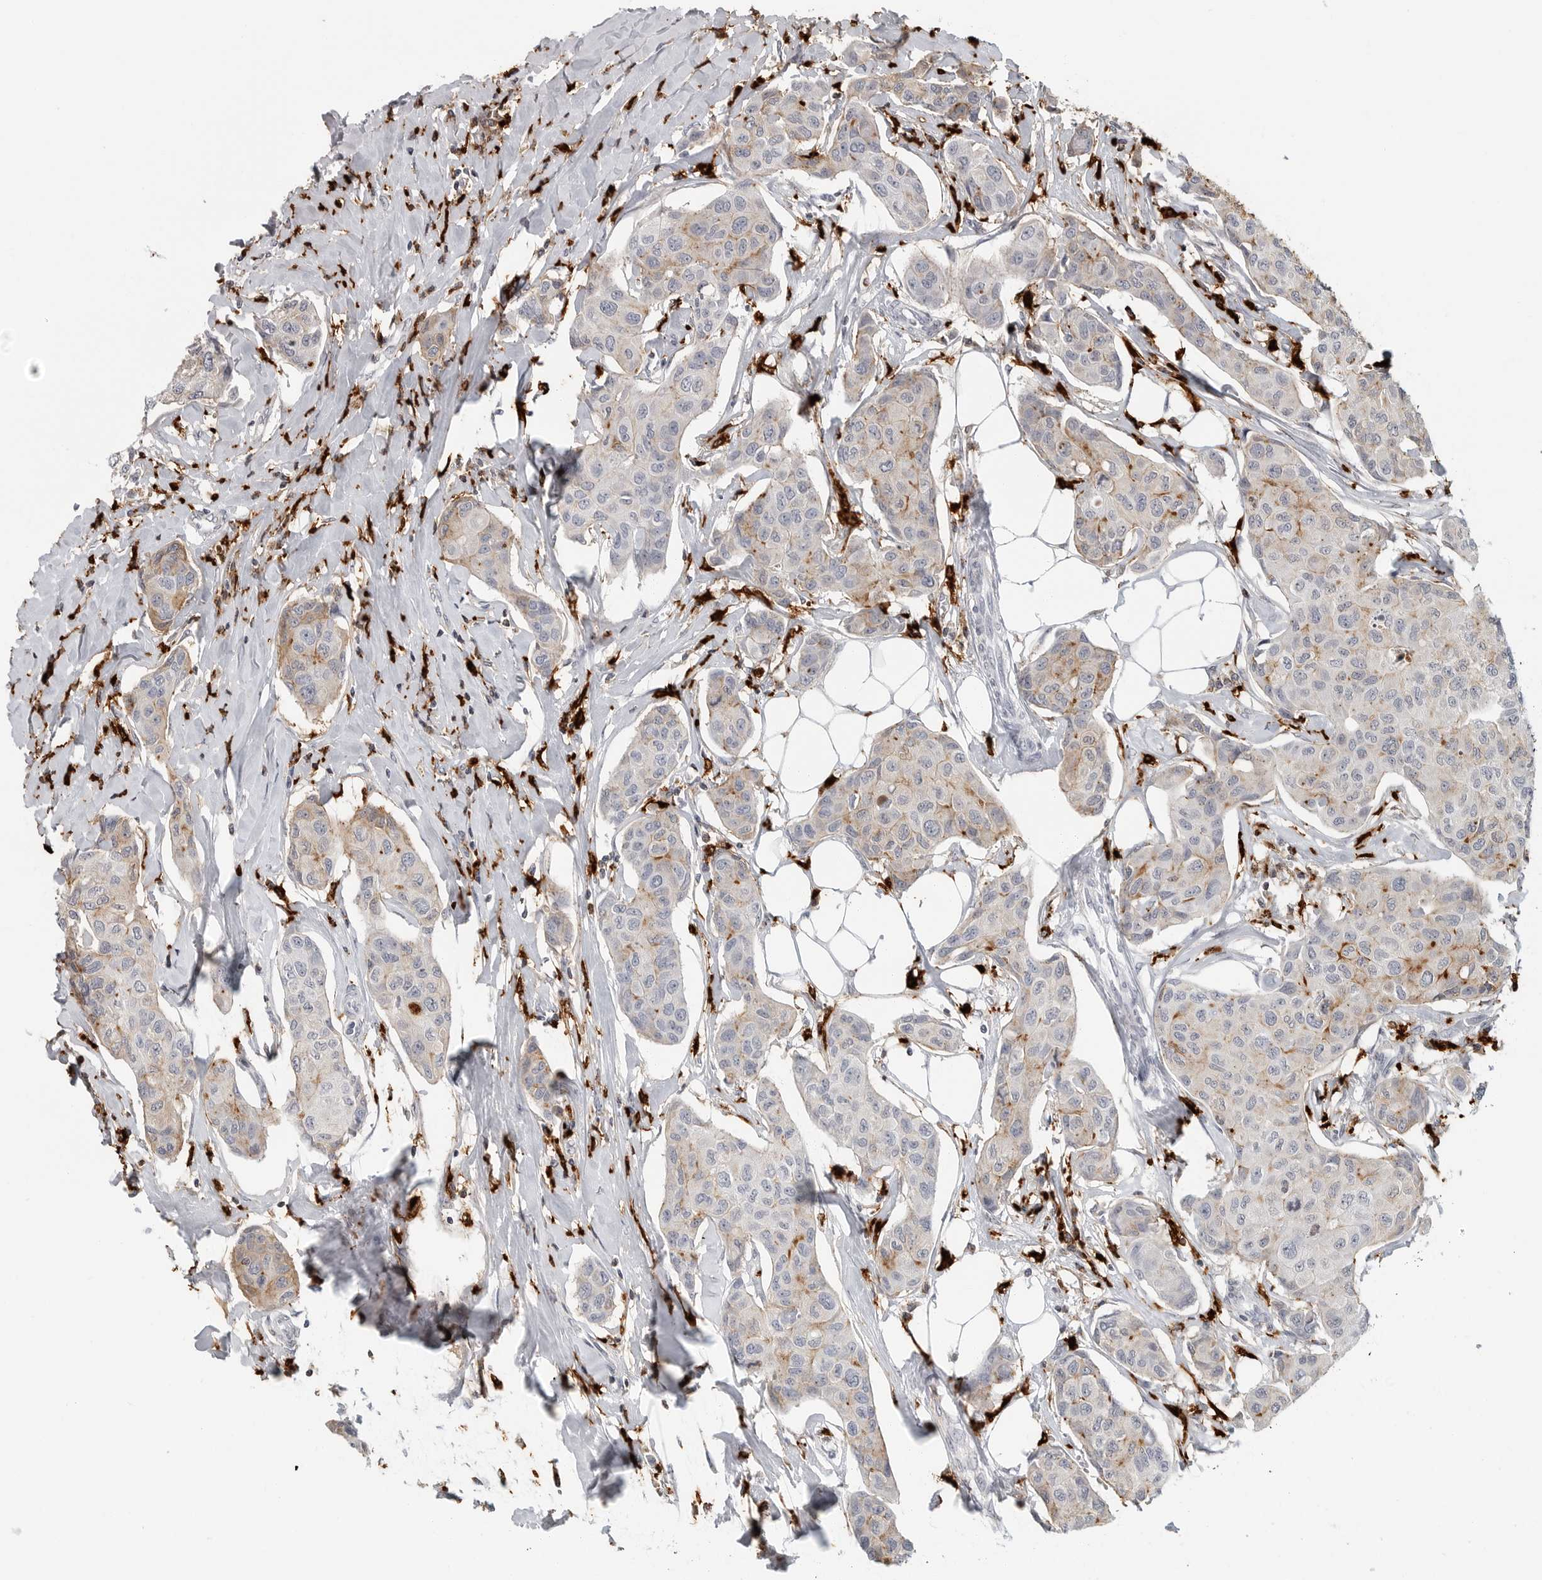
{"staining": {"intensity": "moderate", "quantity": "<25%", "location": "cytoplasmic/membranous"}, "tissue": "breast cancer", "cell_type": "Tumor cells", "image_type": "cancer", "snomed": [{"axis": "morphology", "description": "Duct carcinoma"}, {"axis": "topography", "description": "Breast"}], "caption": "Protein staining displays moderate cytoplasmic/membranous staining in about <25% of tumor cells in breast cancer (intraductal carcinoma).", "gene": "IFI30", "patient": {"sex": "female", "age": 80}}